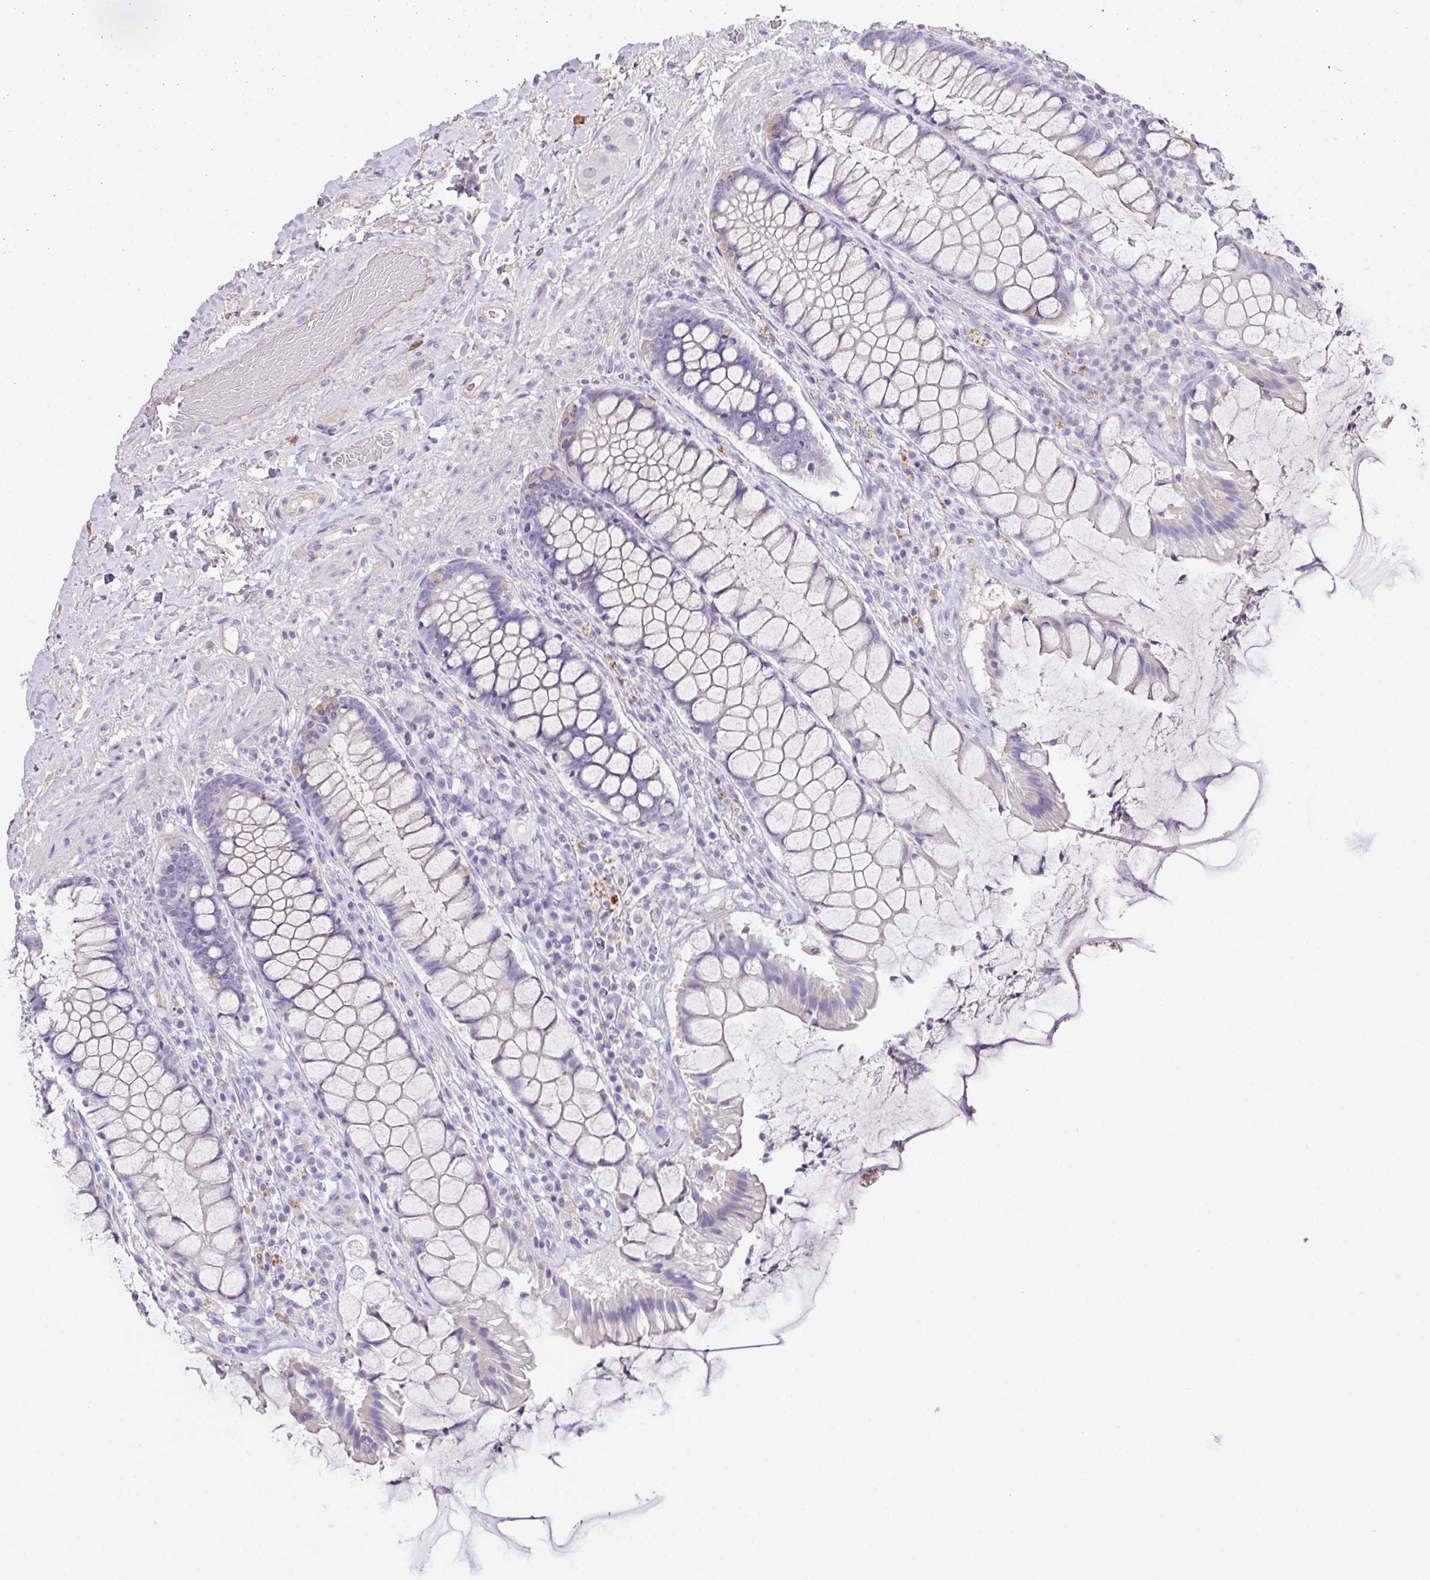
{"staining": {"intensity": "negative", "quantity": "none", "location": "none"}, "tissue": "rectum", "cell_type": "Glandular cells", "image_type": "normal", "snomed": [{"axis": "morphology", "description": "Normal tissue, NOS"}, {"axis": "topography", "description": "Rectum"}], "caption": "DAB immunohistochemical staining of benign human rectum demonstrates no significant expression in glandular cells.", "gene": "MARCO", "patient": {"sex": "female", "age": 58}}